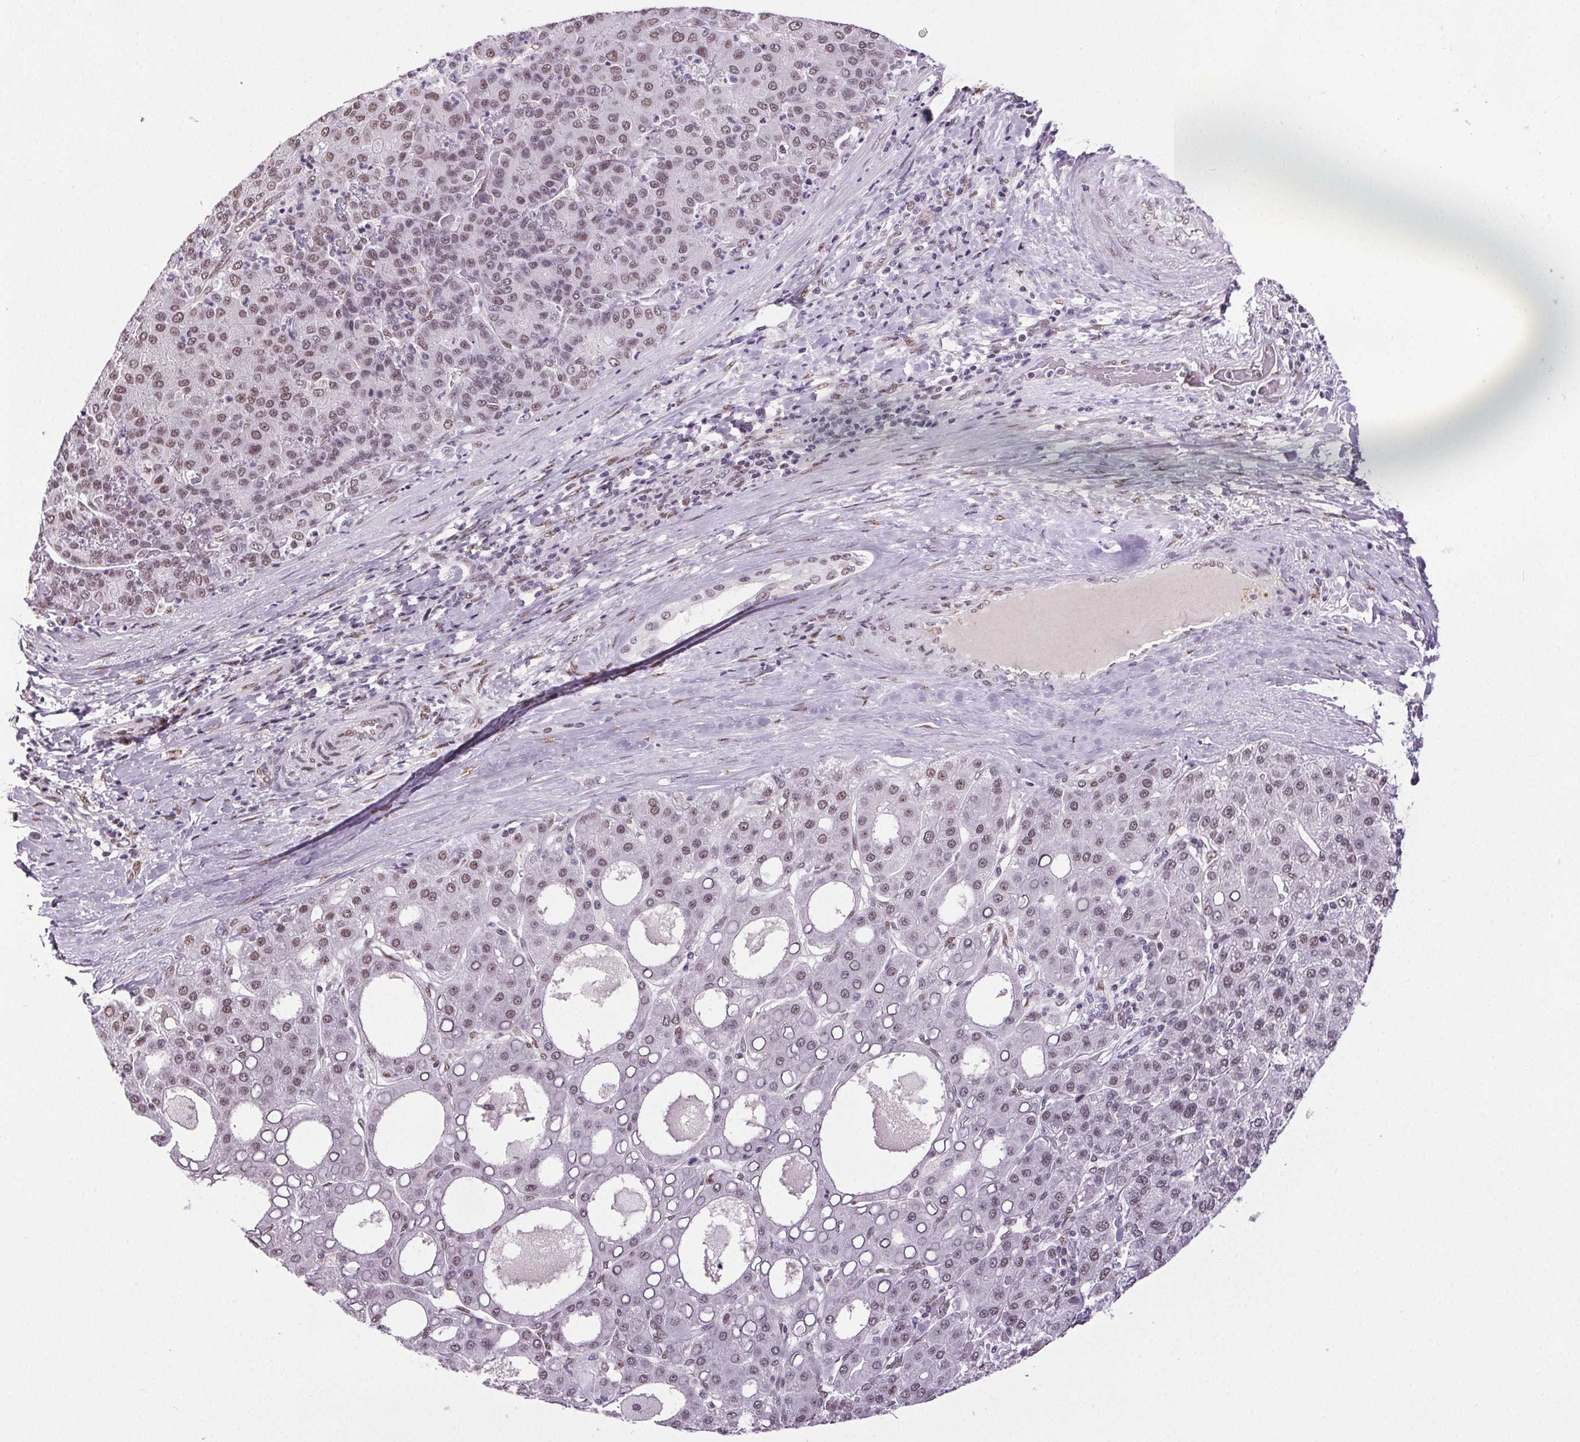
{"staining": {"intensity": "moderate", "quantity": "25%-75%", "location": "nuclear"}, "tissue": "liver cancer", "cell_type": "Tumor cells", "image_type": "cancer", "snomed": [{"axis": "morphology", "description": "Carcinoma, Hepatocellular, NOS"}, {"axis": "topography", "description": "Liver"}], "caption": "The micrograph exhibits immunohistochemical staining of liver cancer. There is moderate nuclear staining is identified in about 25%-75% of tumor cells.", "gene": "GP6", "patient": {"sex": "male", "age": 65}}